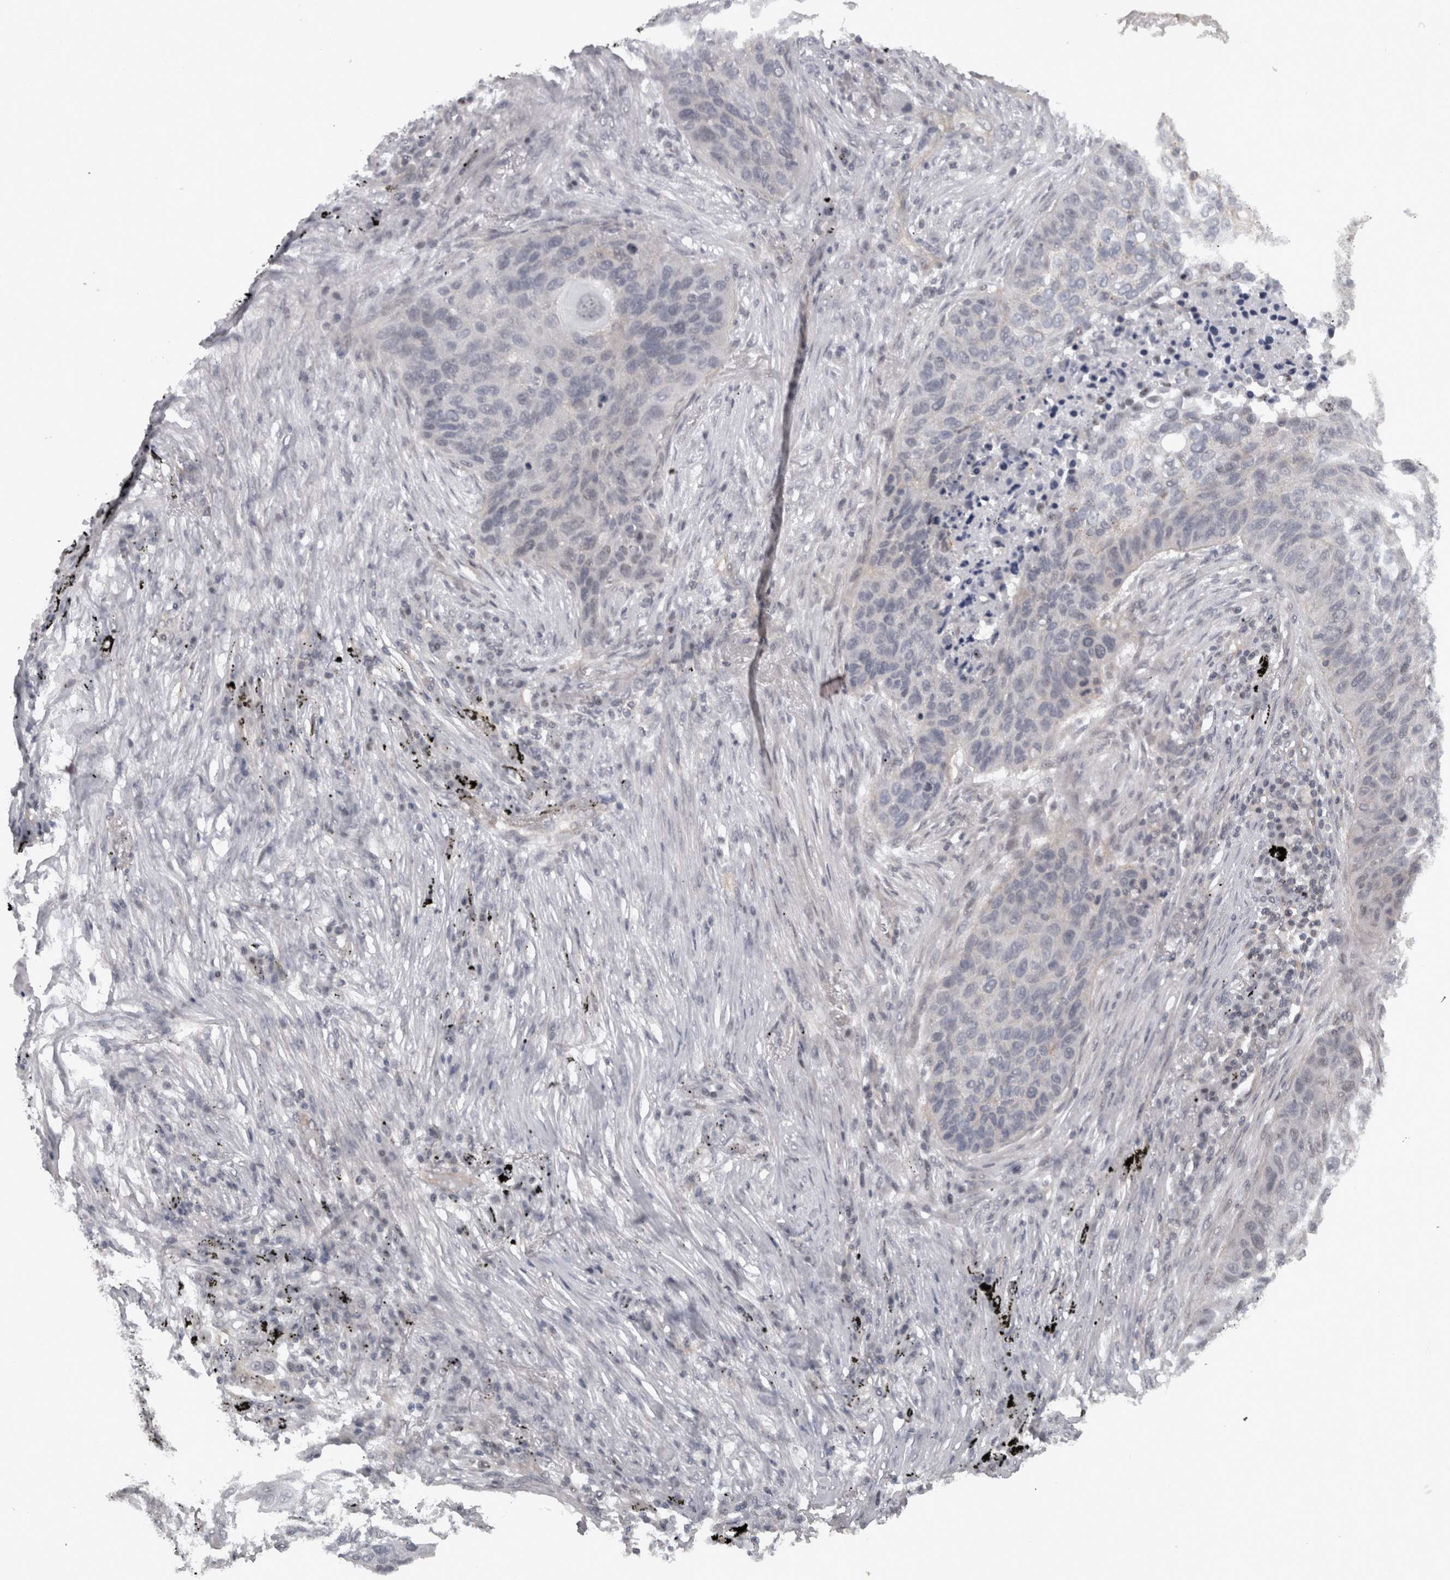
{"staining": {"intensity": "negative", "quantity": "none", "location": "none"}, "tissue": "lung cancer", "cell_type": "Tumor cells", "image_type": "cancer", "snomed": [{"axis": "morphology", "description": "Squamous cell carcinoma, NOS"}, {"axis": "topography", "description": "Lung"}], "caption": "The micrograph demonstrates no significant staining in tumor cells of lung cancer.", "gene": "PPP1R12B", "patient": {"sex": "female", "age": 63}}